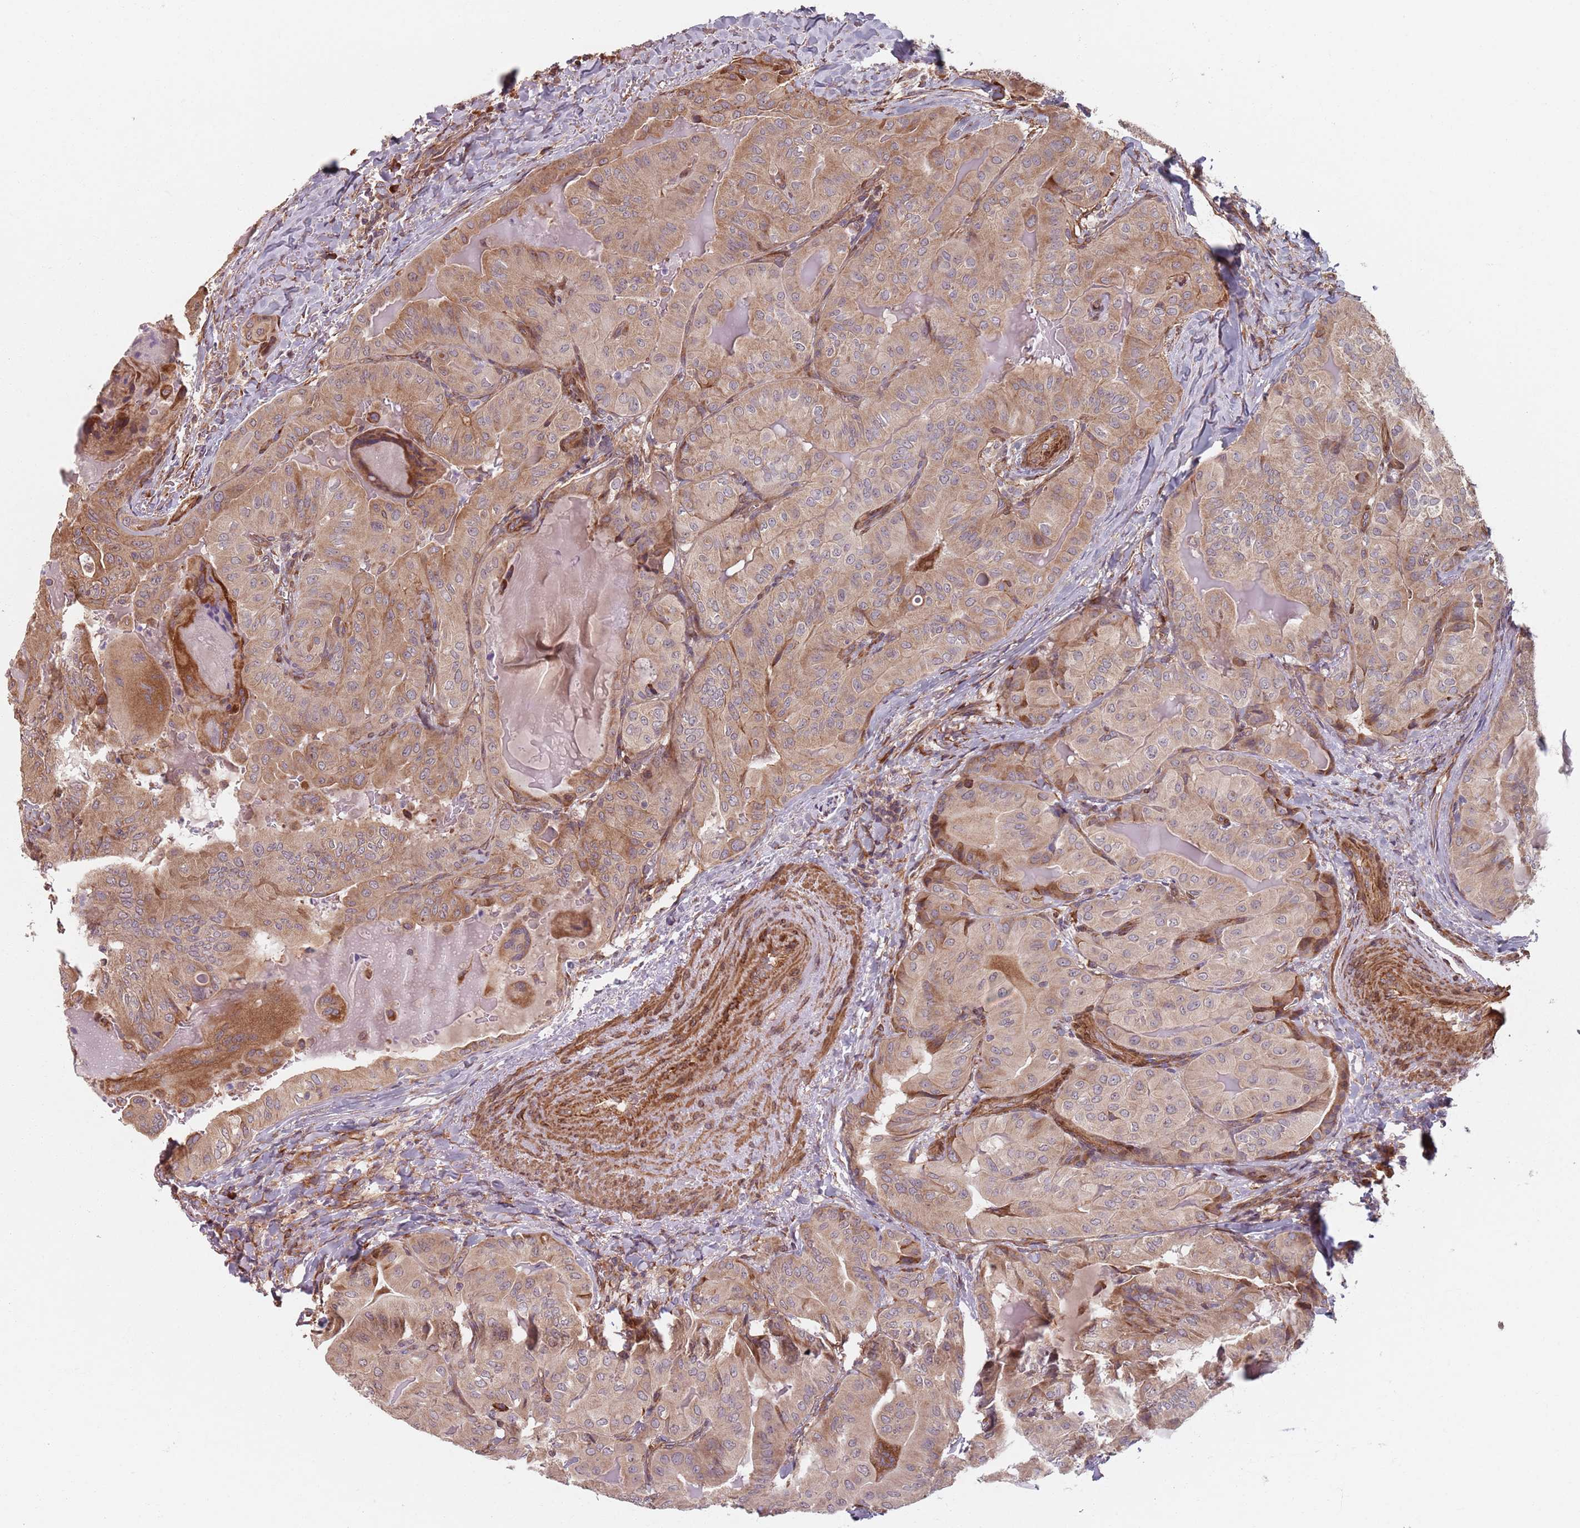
{"staining": {"intensity": "moderate", "quantity": ">75%", "location": "cytoplasmic/membranous"}, "tissue": "thyroid cancer", "cell_type": "Tumor cells", "image_type": "cancer", "snomed": [{"axis": "morphology", "description": "Papillary adenocarcinoma, NOS"}, {"axis": "topography", "description": "Thyroid gland"}], "caption": "This photomicrograph exhibits immunohistochemistry staining of human thyroid papillary adenocarcinoma, with medium moderate cytoplasmic/membranous expression in about >75% of tumor cells.", "gene": "NOTCH3", "patient": {"sex": "female", "age": 68}}